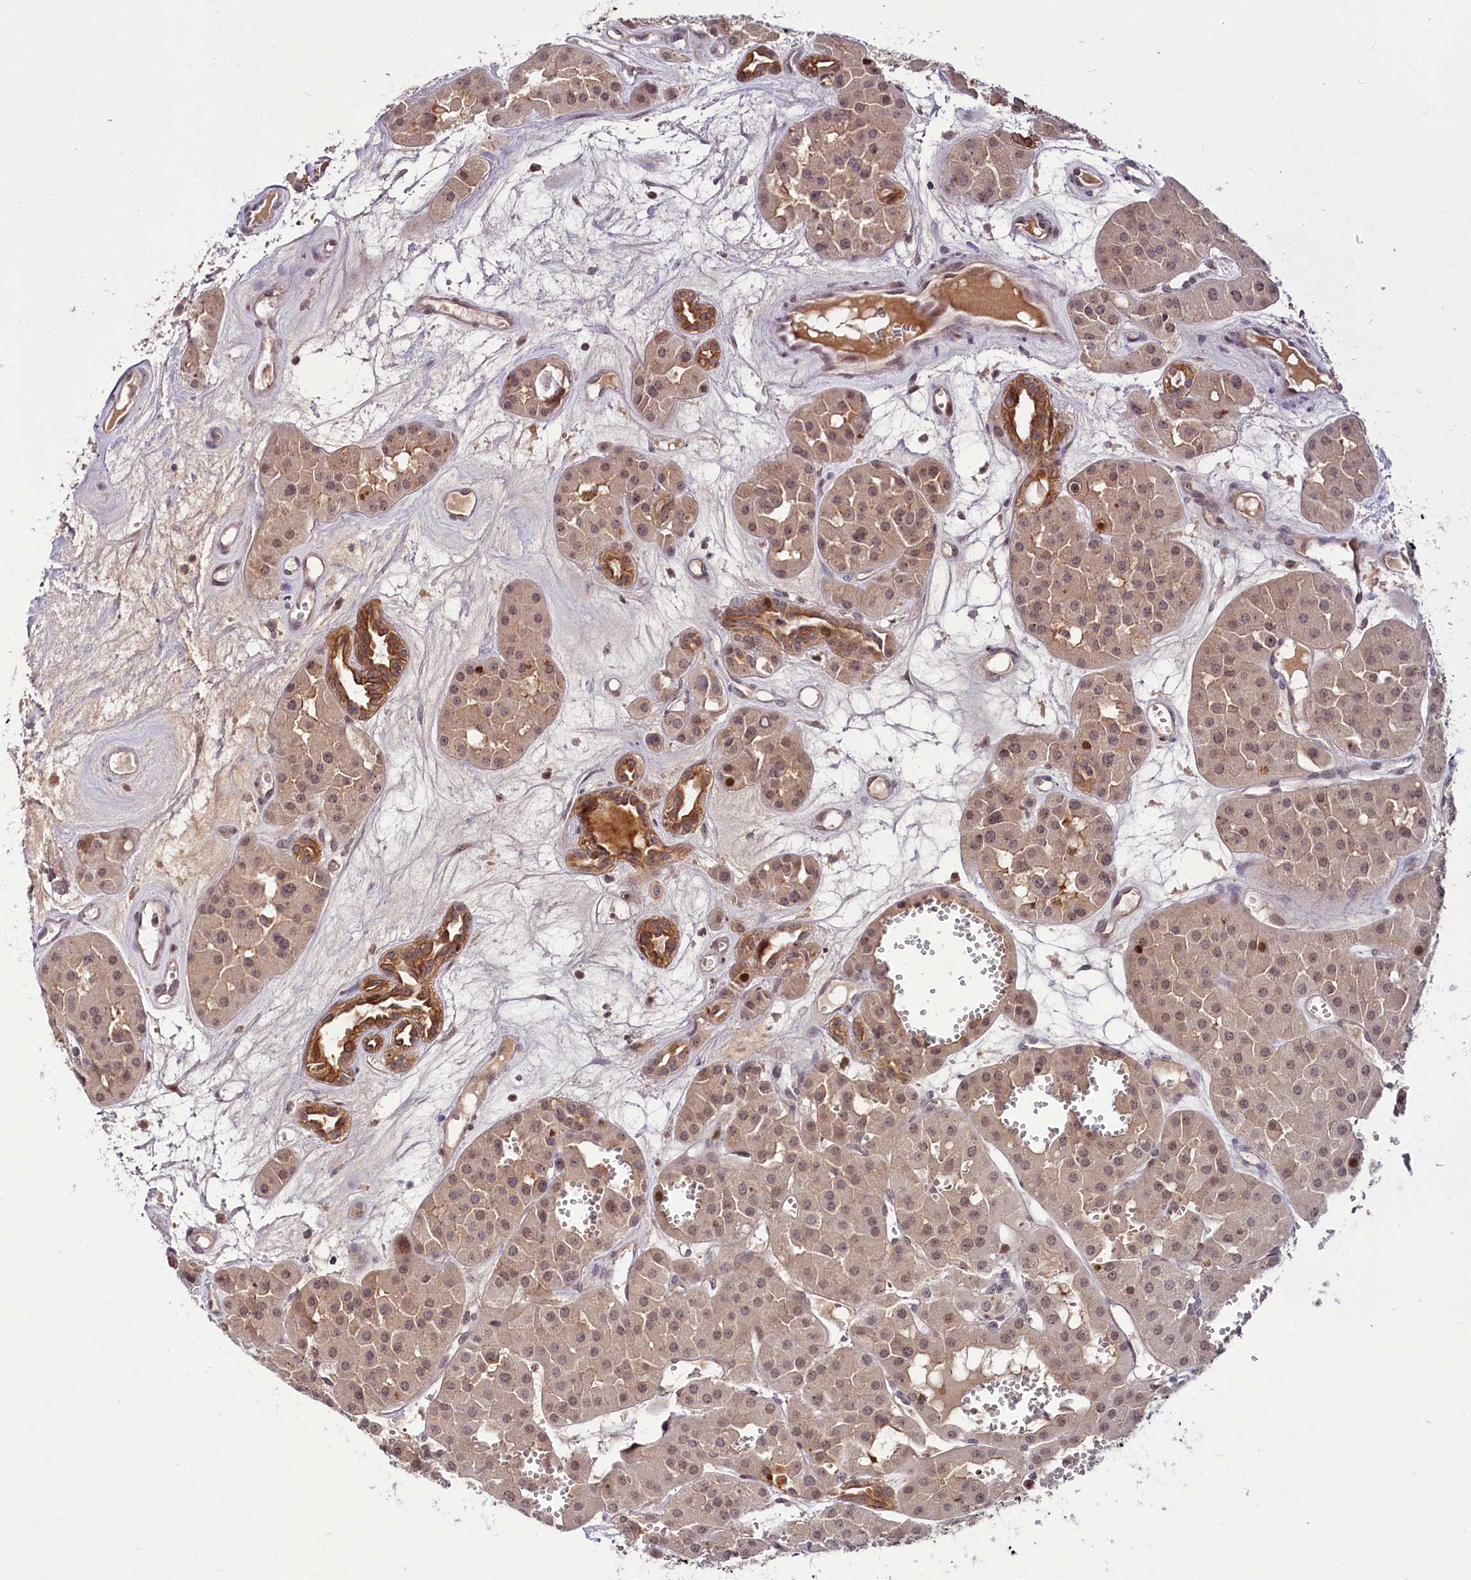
{"staining": {"intensity": "moderate", "quantity": ">75%", "location": "cytoplasmic/membranous,nuclear"}, "tissue": "renal cancer", "cell_type": "Tumor cells", "image_type": "cancer", "snomed": [{"axis": "morphology", "description": "Carcinoma, NOS"}, {"axis": "topography", "description": "Kidney"}], "caption": "IHC (DAB) staining of human carcinoma (renal) exhibits moderate cytoplasmic/membranous and nuclear protein expression in about >75% of tumor cells.", "gene": "N4BP2L1", "patient": {"sex": "female", "age": 75}}